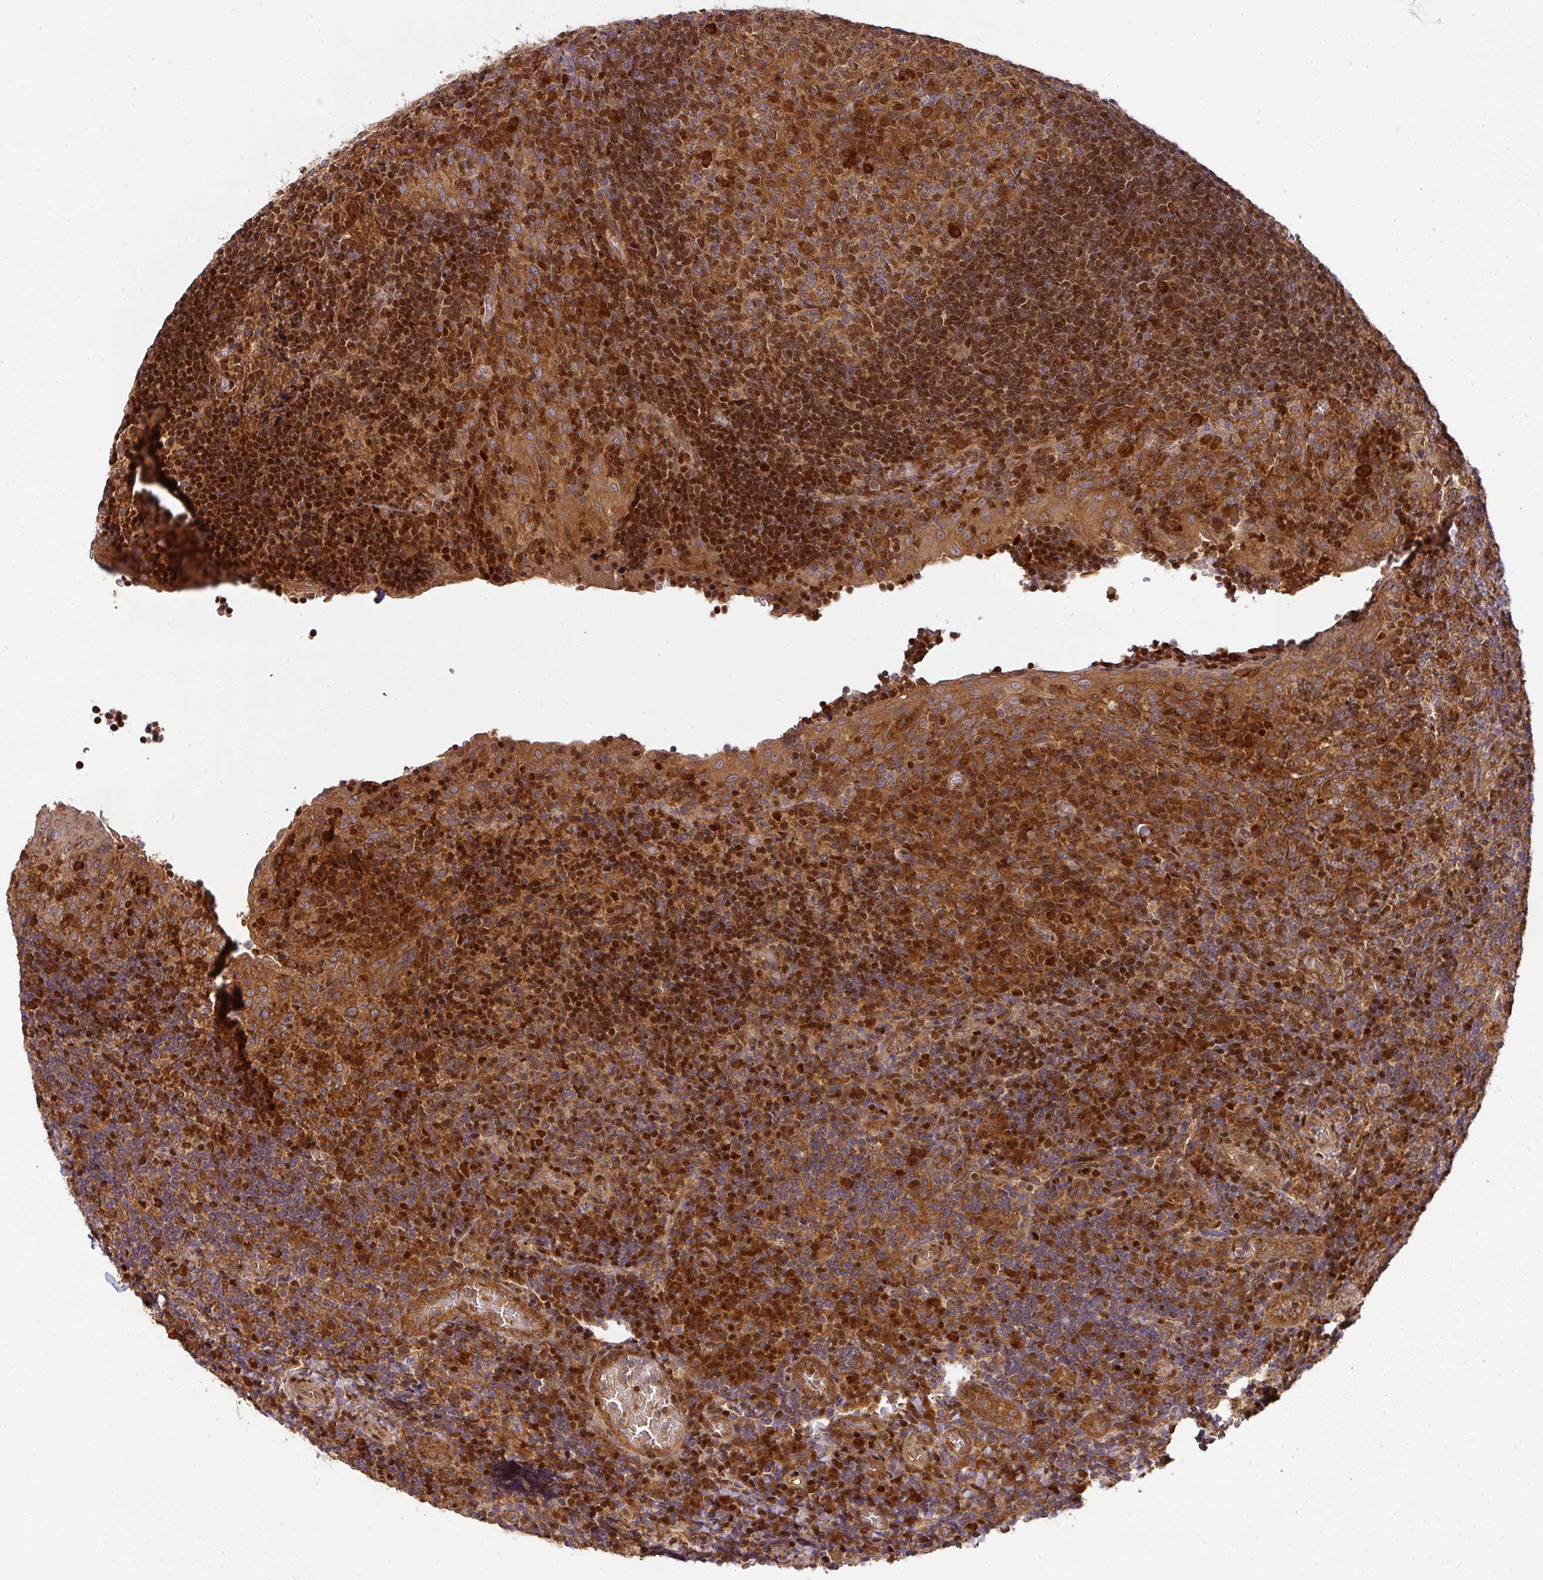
{"staining": {"intensity": "strong", "quantity": ">75%", "location": "cytoplasmic/membranous,nuclear"}, "tissue": "tonsil", "cell_type": "Germinal center cells", "image_type": "normal", "snomed": [{"axis": "morphology", "description": "Normal tissue, NOS"}, {"axis": "topography", "description": "Tonsil"}], "caption": "Immunohistochemistry staining of benign tonsil, which exhibits high levels of strong cytoplasmic/membranous,nuclear positivity in about >75% of germinal center cells indicating strong cytoplasmic/membranous,nuclear protein expression. The staining was performed using DAB (3,3'-diaminobenzidine) (brown) for protein detection and nuclei were counterstained in hematoxylin (blue).", "gene": "MALSU1", "patient": {"sex": "male", "age": 17}}